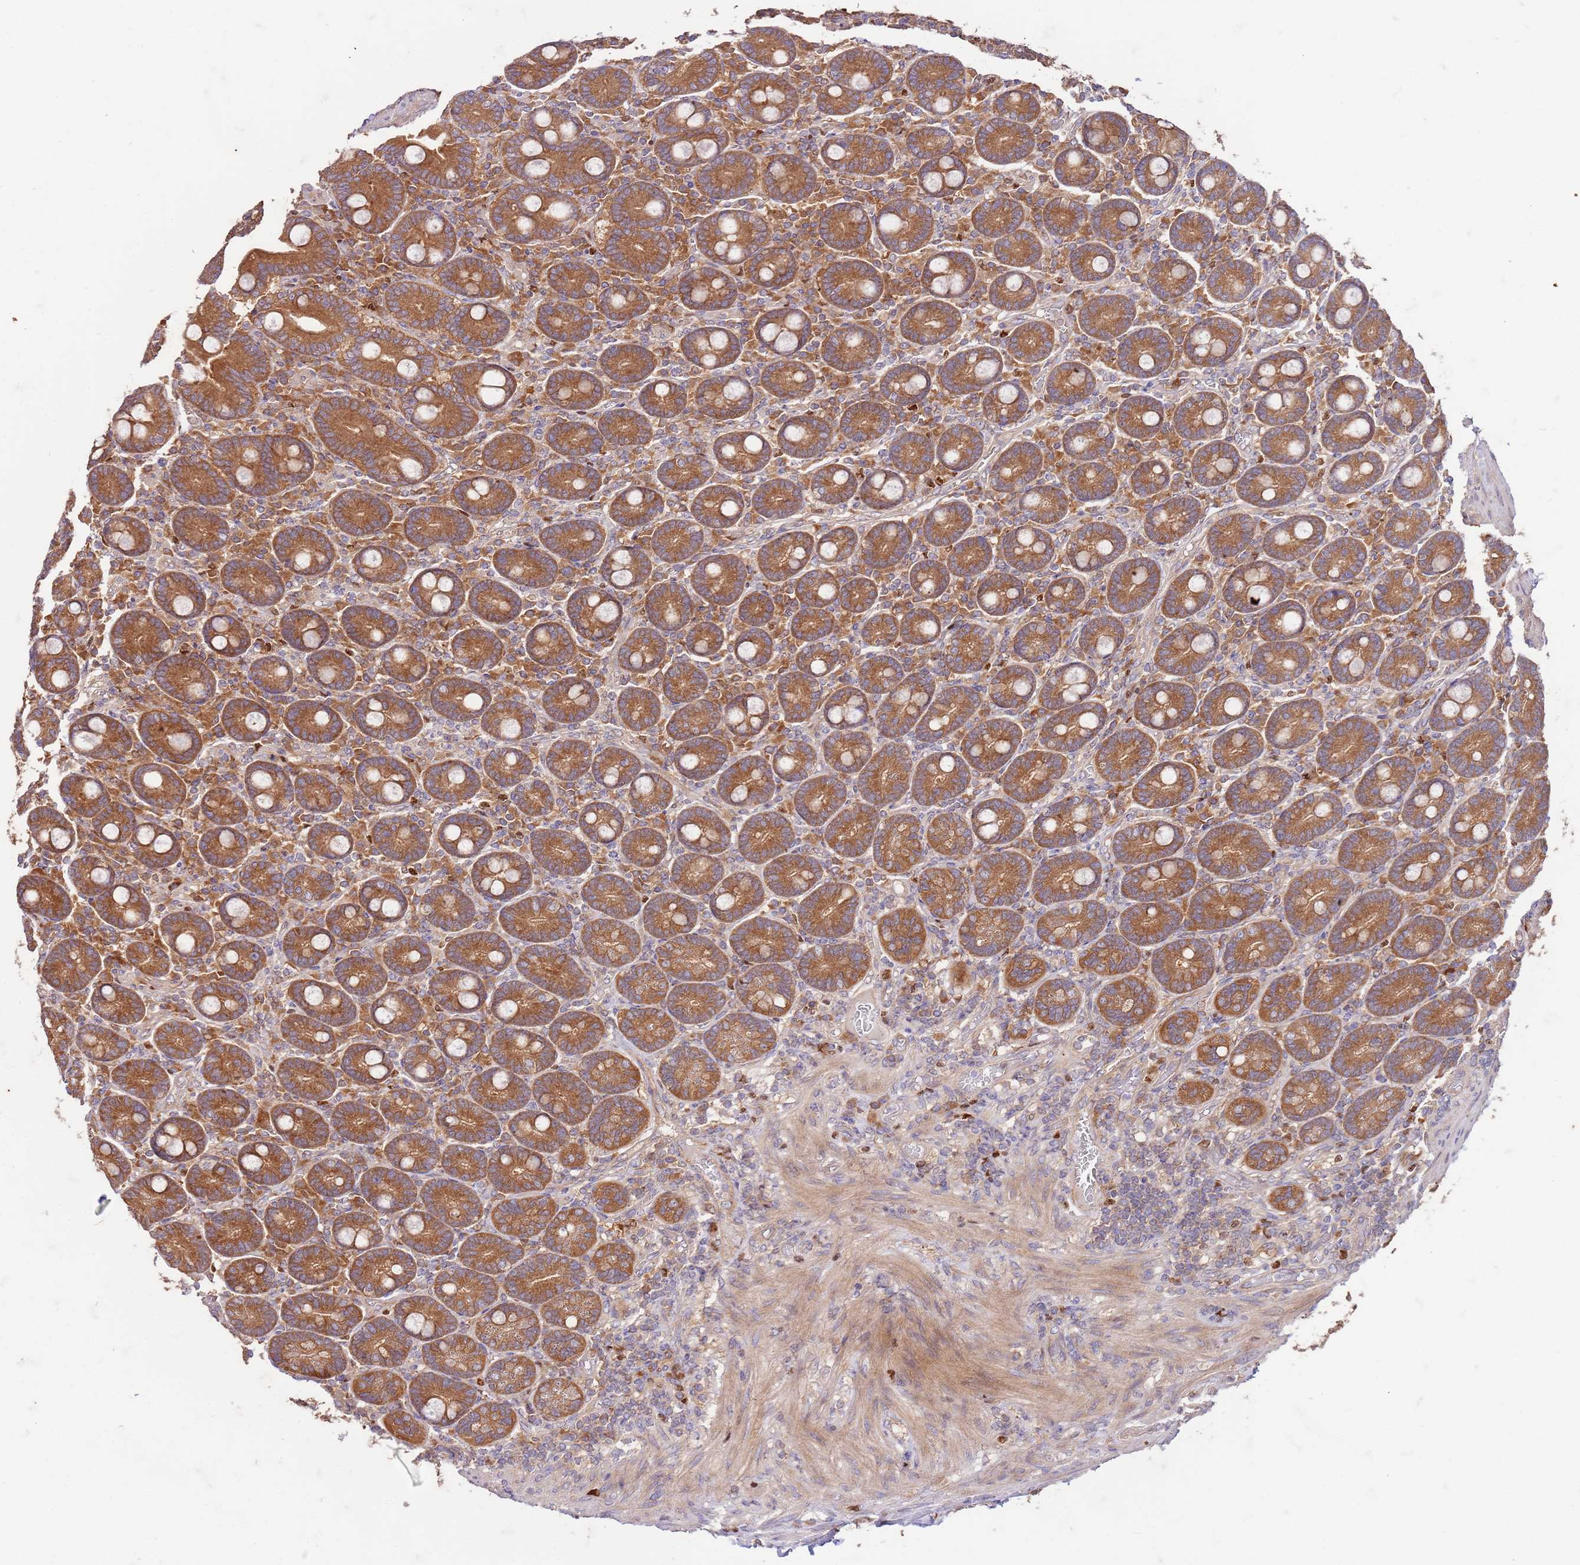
{"staining": {"intensity": "moderate", "quantity": ">75%", "location": "cytoplasmic/membranous"}, "tissue": "duodenum", "cell_type": "Glandular cells", "image_type": "normal", "snomed": [{"axis": "morphology", "description": "Normal tissue, NOS"}, {"axis": "topography", "description": "Duodenum"}], "caption": "IHC of unremarkable human duodenum displays medium levels of moderate cytoplasmic/membranous positivity in approximately >75% of glandular cells. Nuclei are stained in blue.", "gene": "OSBP", "patient": {"sex": "female", "age": 62}}